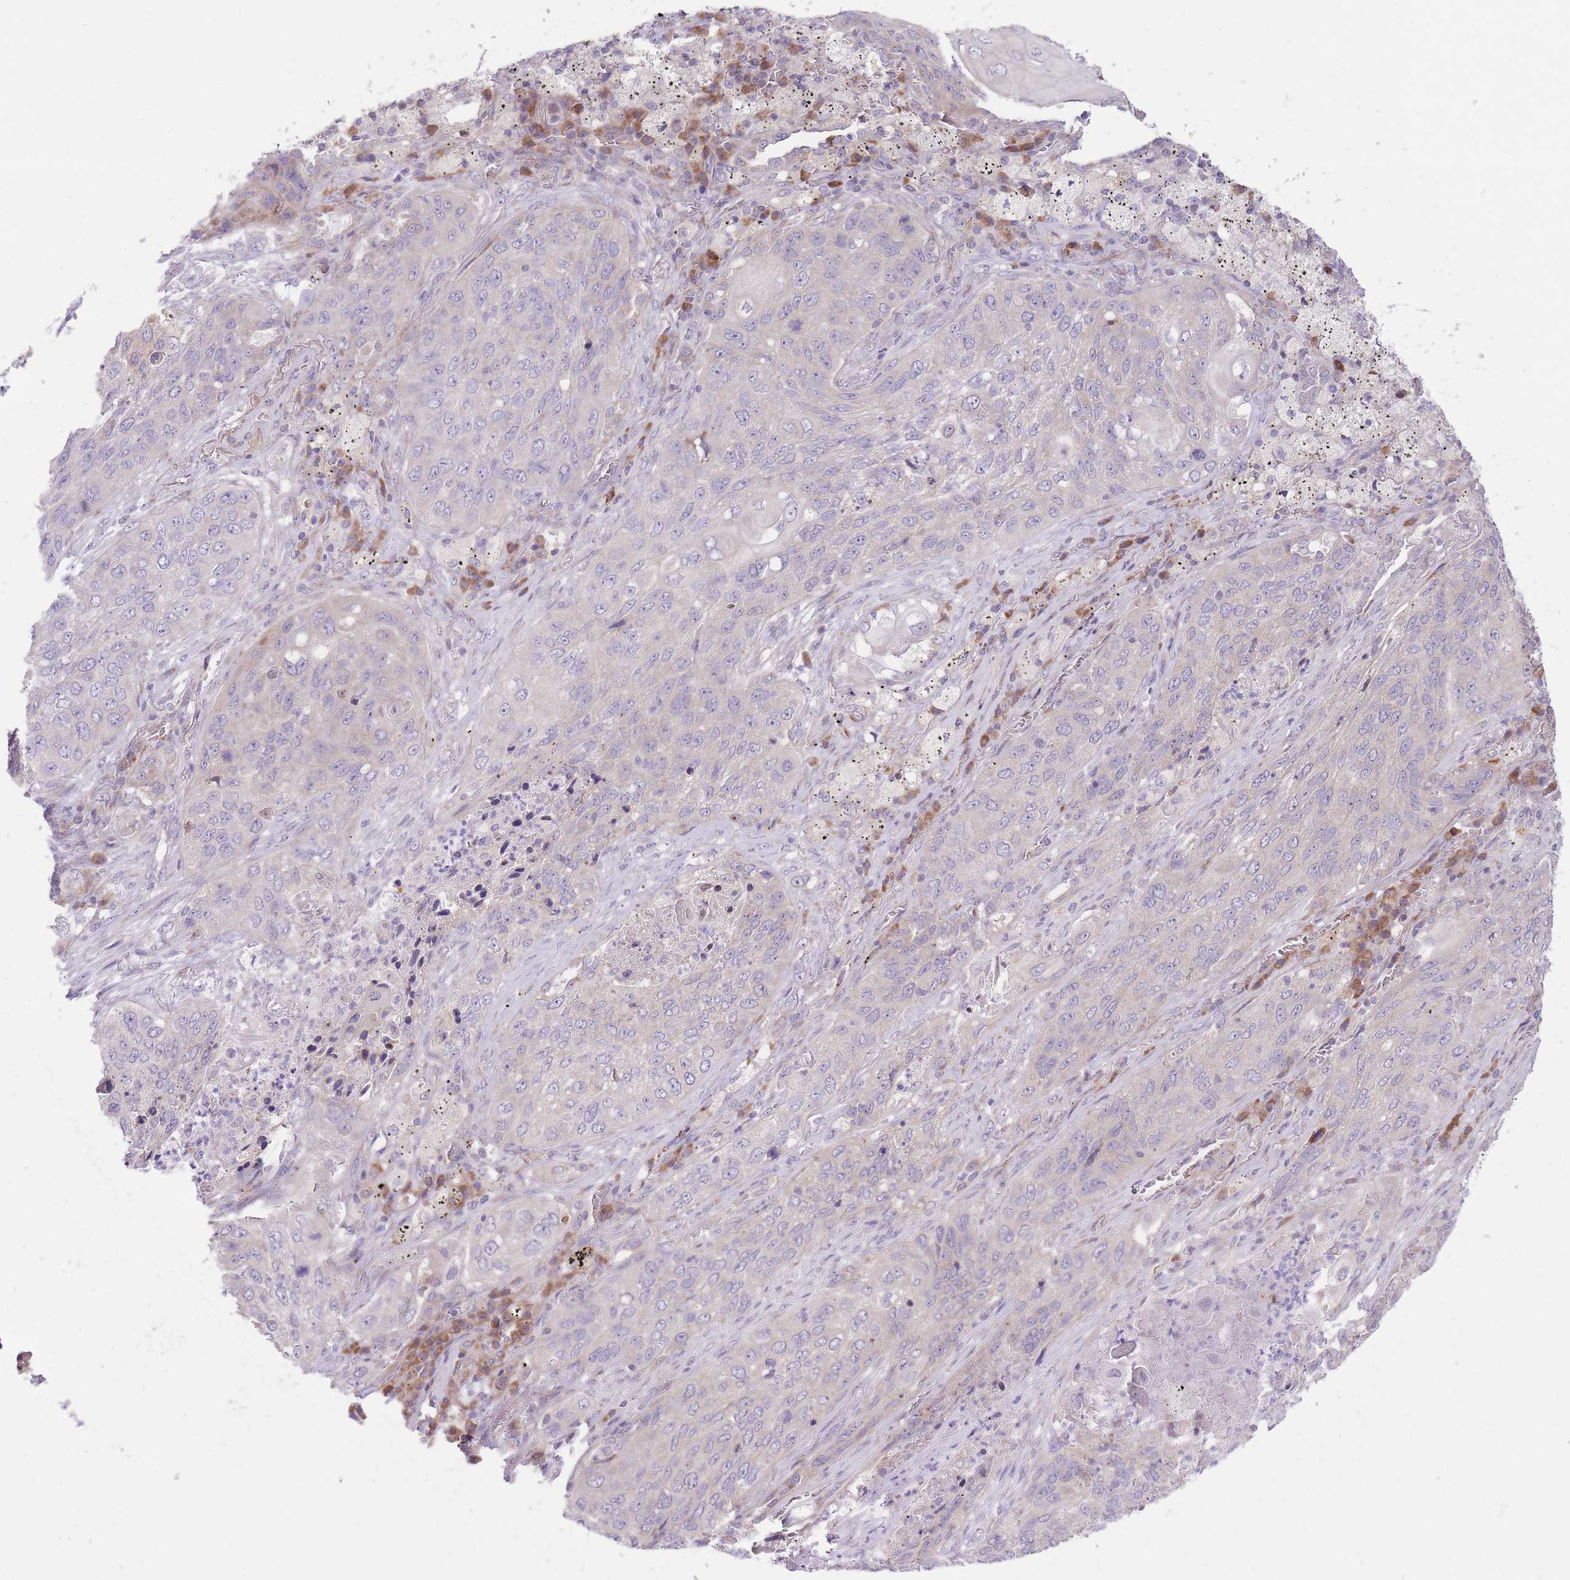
{"staining": {"intensity": "weak", "quantity": "<25%", "location": "cytoplasmic/membranous"}, "tissue": "lung cancer", "cell_type": "Tumor cells", "image_type": "cancer", "snomed": [{"axis": "morphology", "description": "Squamous cell carcinoma, NOS"}, {"axis": "topography", "description": "Lung"}], "caption": "The photomicrograph shows no significant expression in tumor cells of lung cancer (squamous cell carcinoma).", "gene": "BOLA2B", "patient": {"sex": "female", "age": 63}}